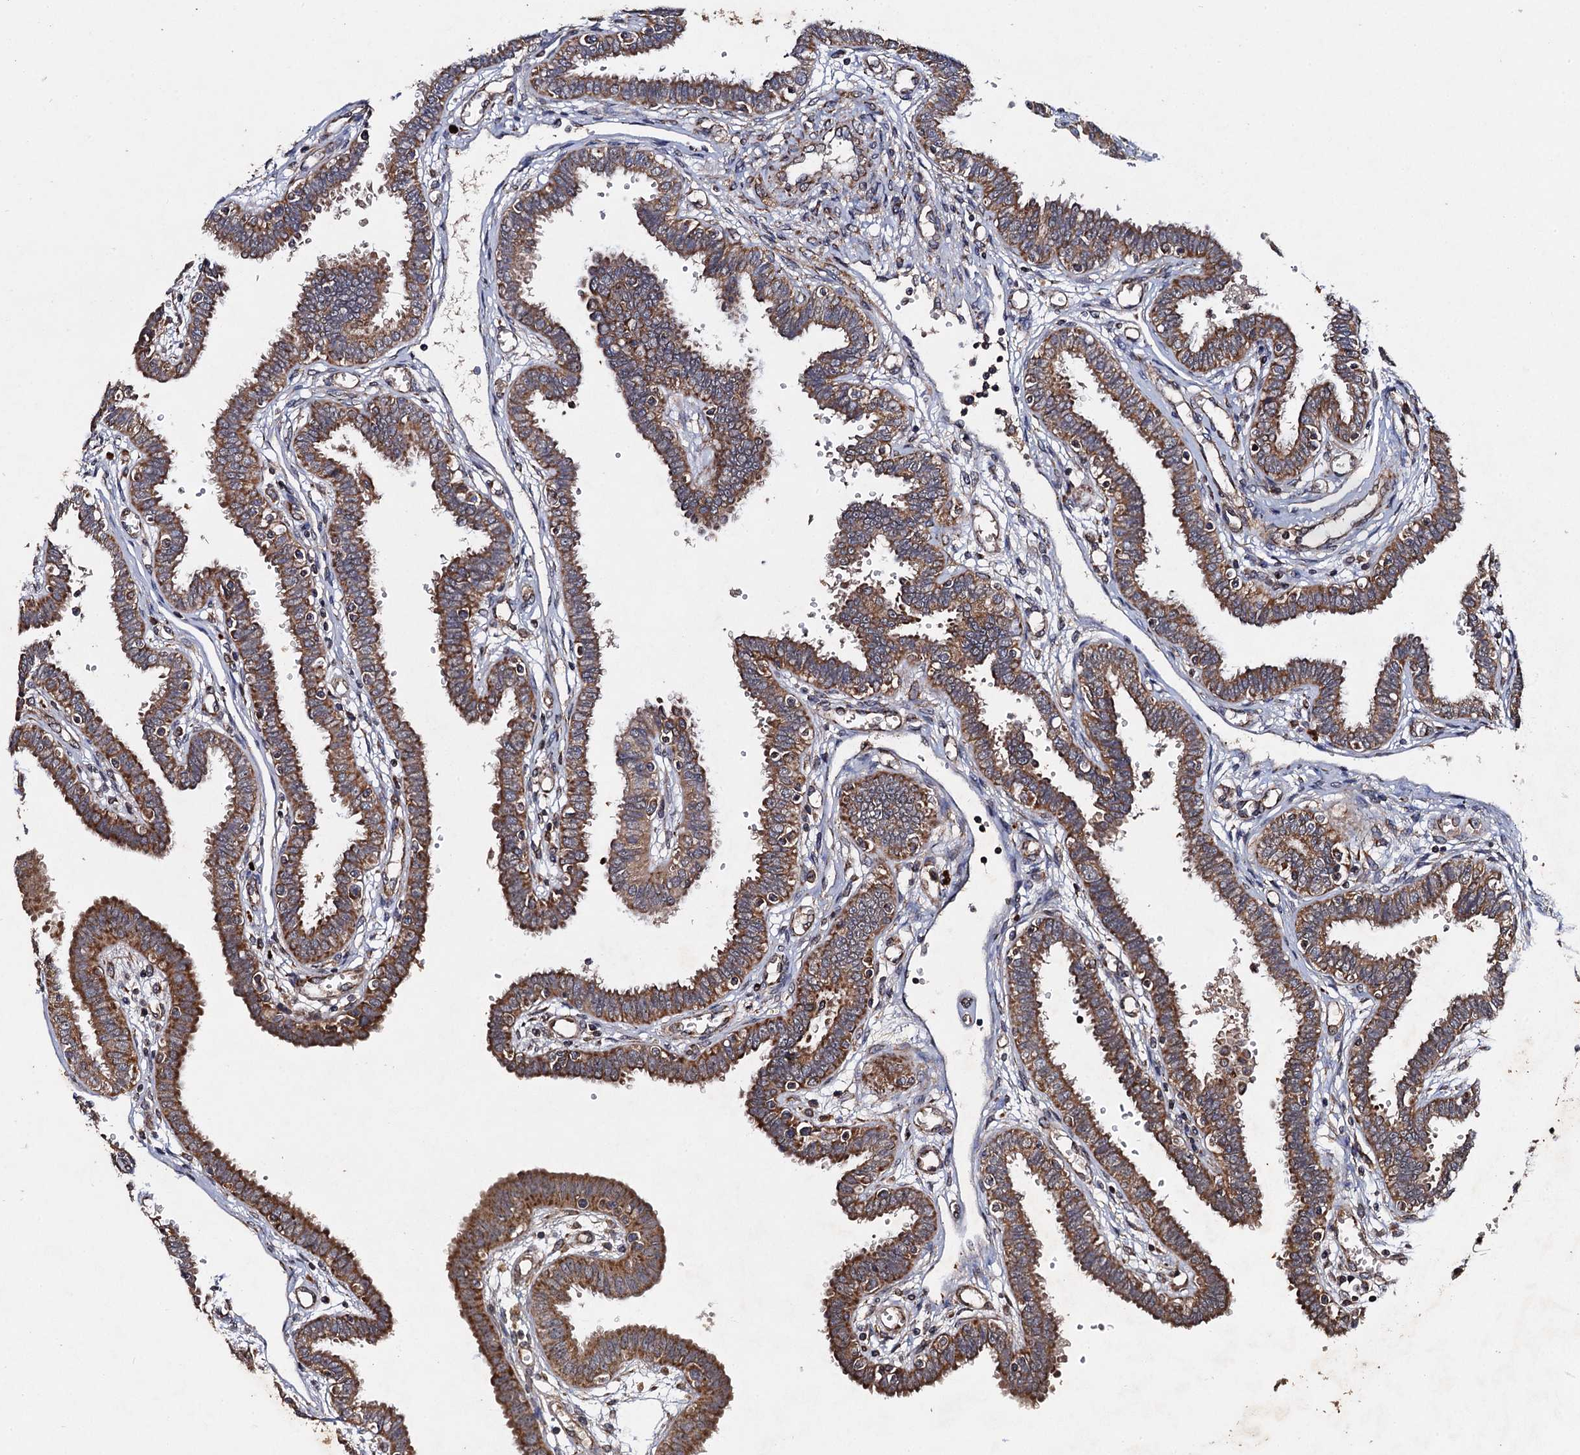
{"staining": {"intensity": "moderate", "quantity": ">75%", "location": "cytoplasmic/membranous"}, "tissue": "fallopian tube", "cell_type": "Glandular cells", "image_type": "normal", "snomed": [{"axis": "morphology", "description": "Normal tissue, NOS"}, {"axis": "topography", "description": "Fallopian tube"}], "caption": "Brown immunohistochemical staining in benign fallopian tube exhibits moderate cytoplasmic/membranous positivity in about >75% of glandular cells.", "gene": "NDUFA13", "patient": {"sex": "female", "age": 32}}